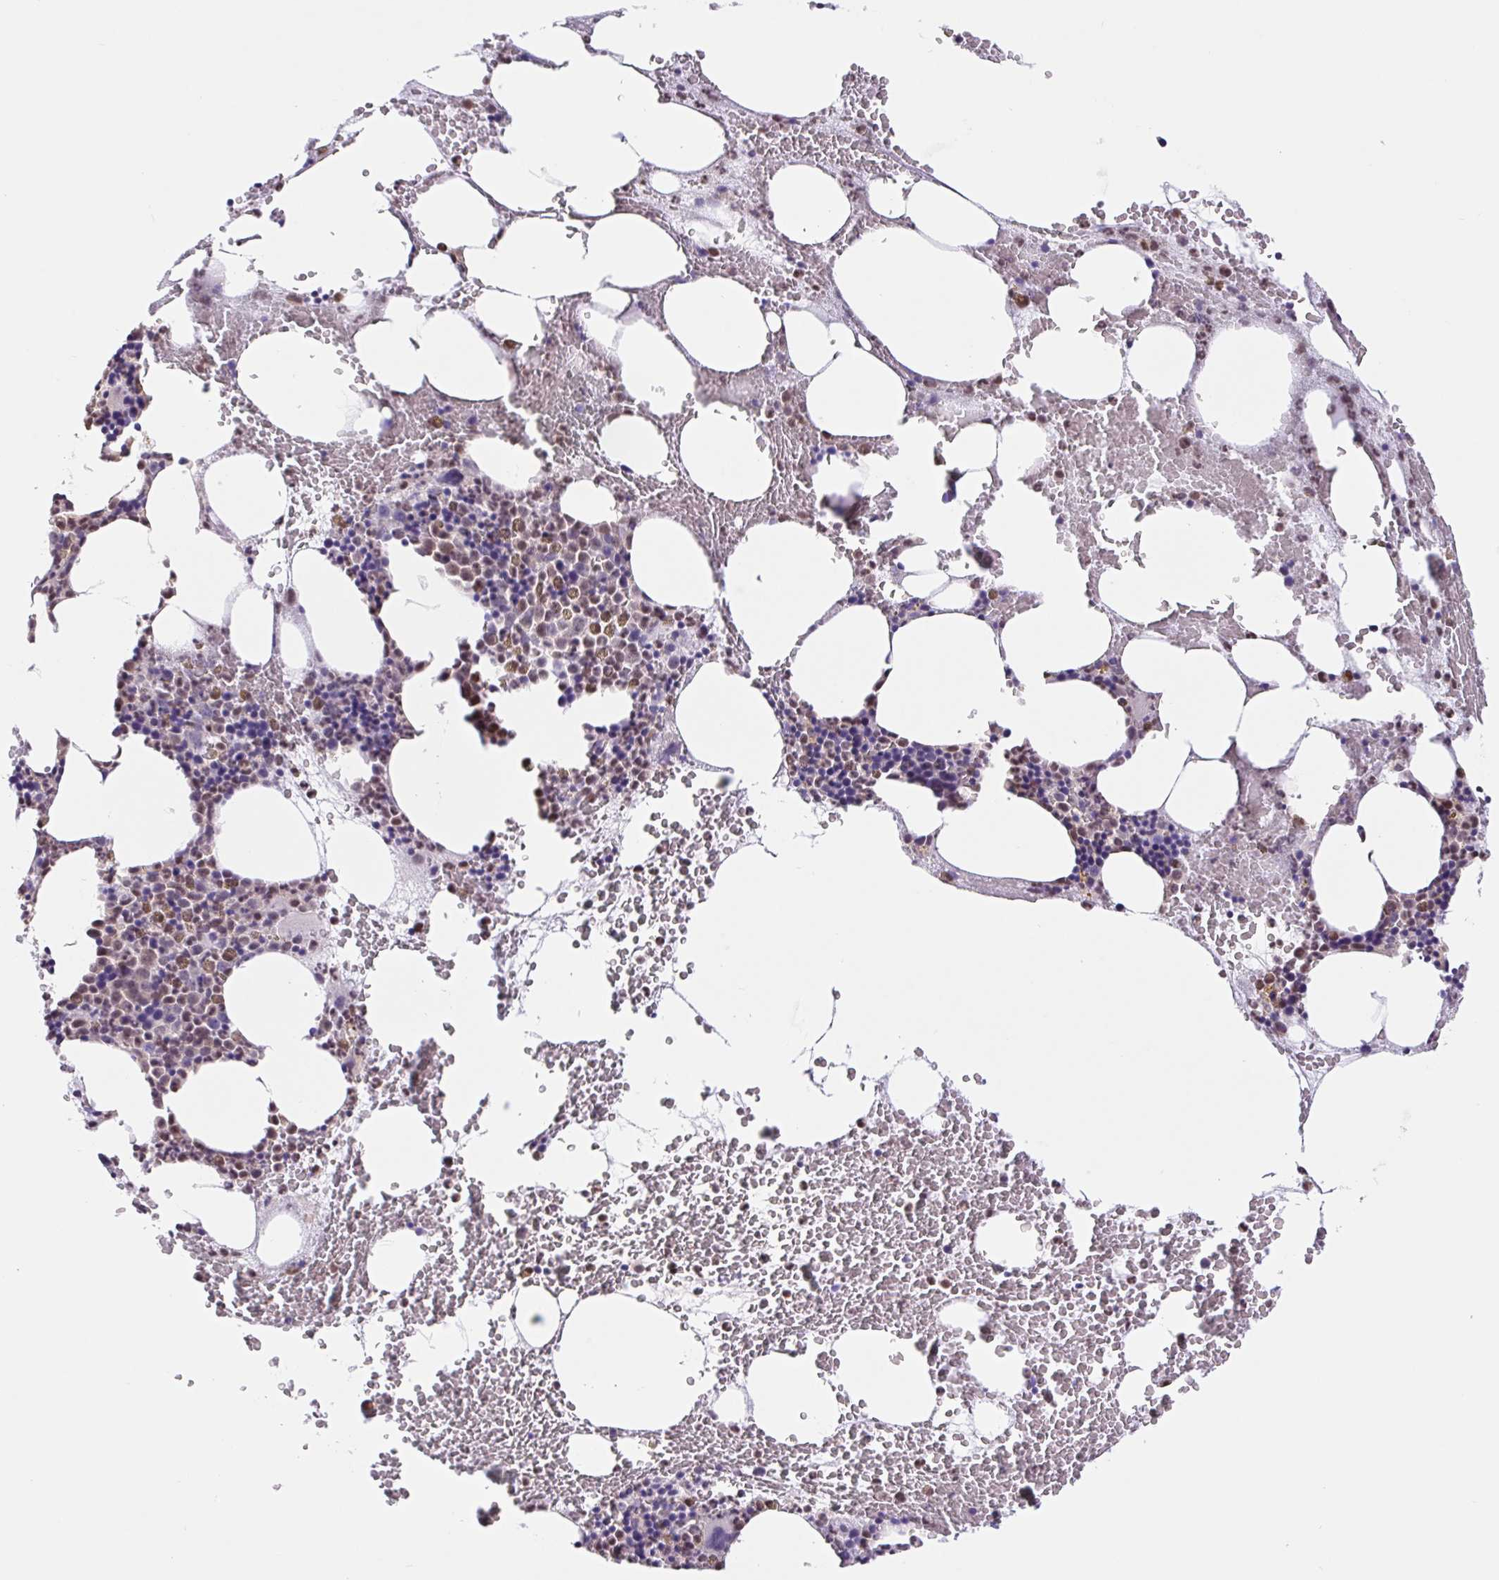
{"staining": {"intensity": "weak", "quantity": "25%-75%", "location": "nuclear"}, "tissue": "bone marrow", "cell_type": "Hematopoietic cells", "image_type": "normal", "snomed": [{"axis": "morphology", "description": "Normal tissue, NOS"}, {"axis": "topography", "description": "Bone marrow"}], "caption": "Hematopoietic cells exhibit low levels of weak nuclear expression in about 25%-75% of cells in unremarkable human bone marrow. (brown staining indicates protein expression, while blue staining denotes nuclei).", "gene": "L3MBTL4", "patient": {"sex": "male", "age": 89}}